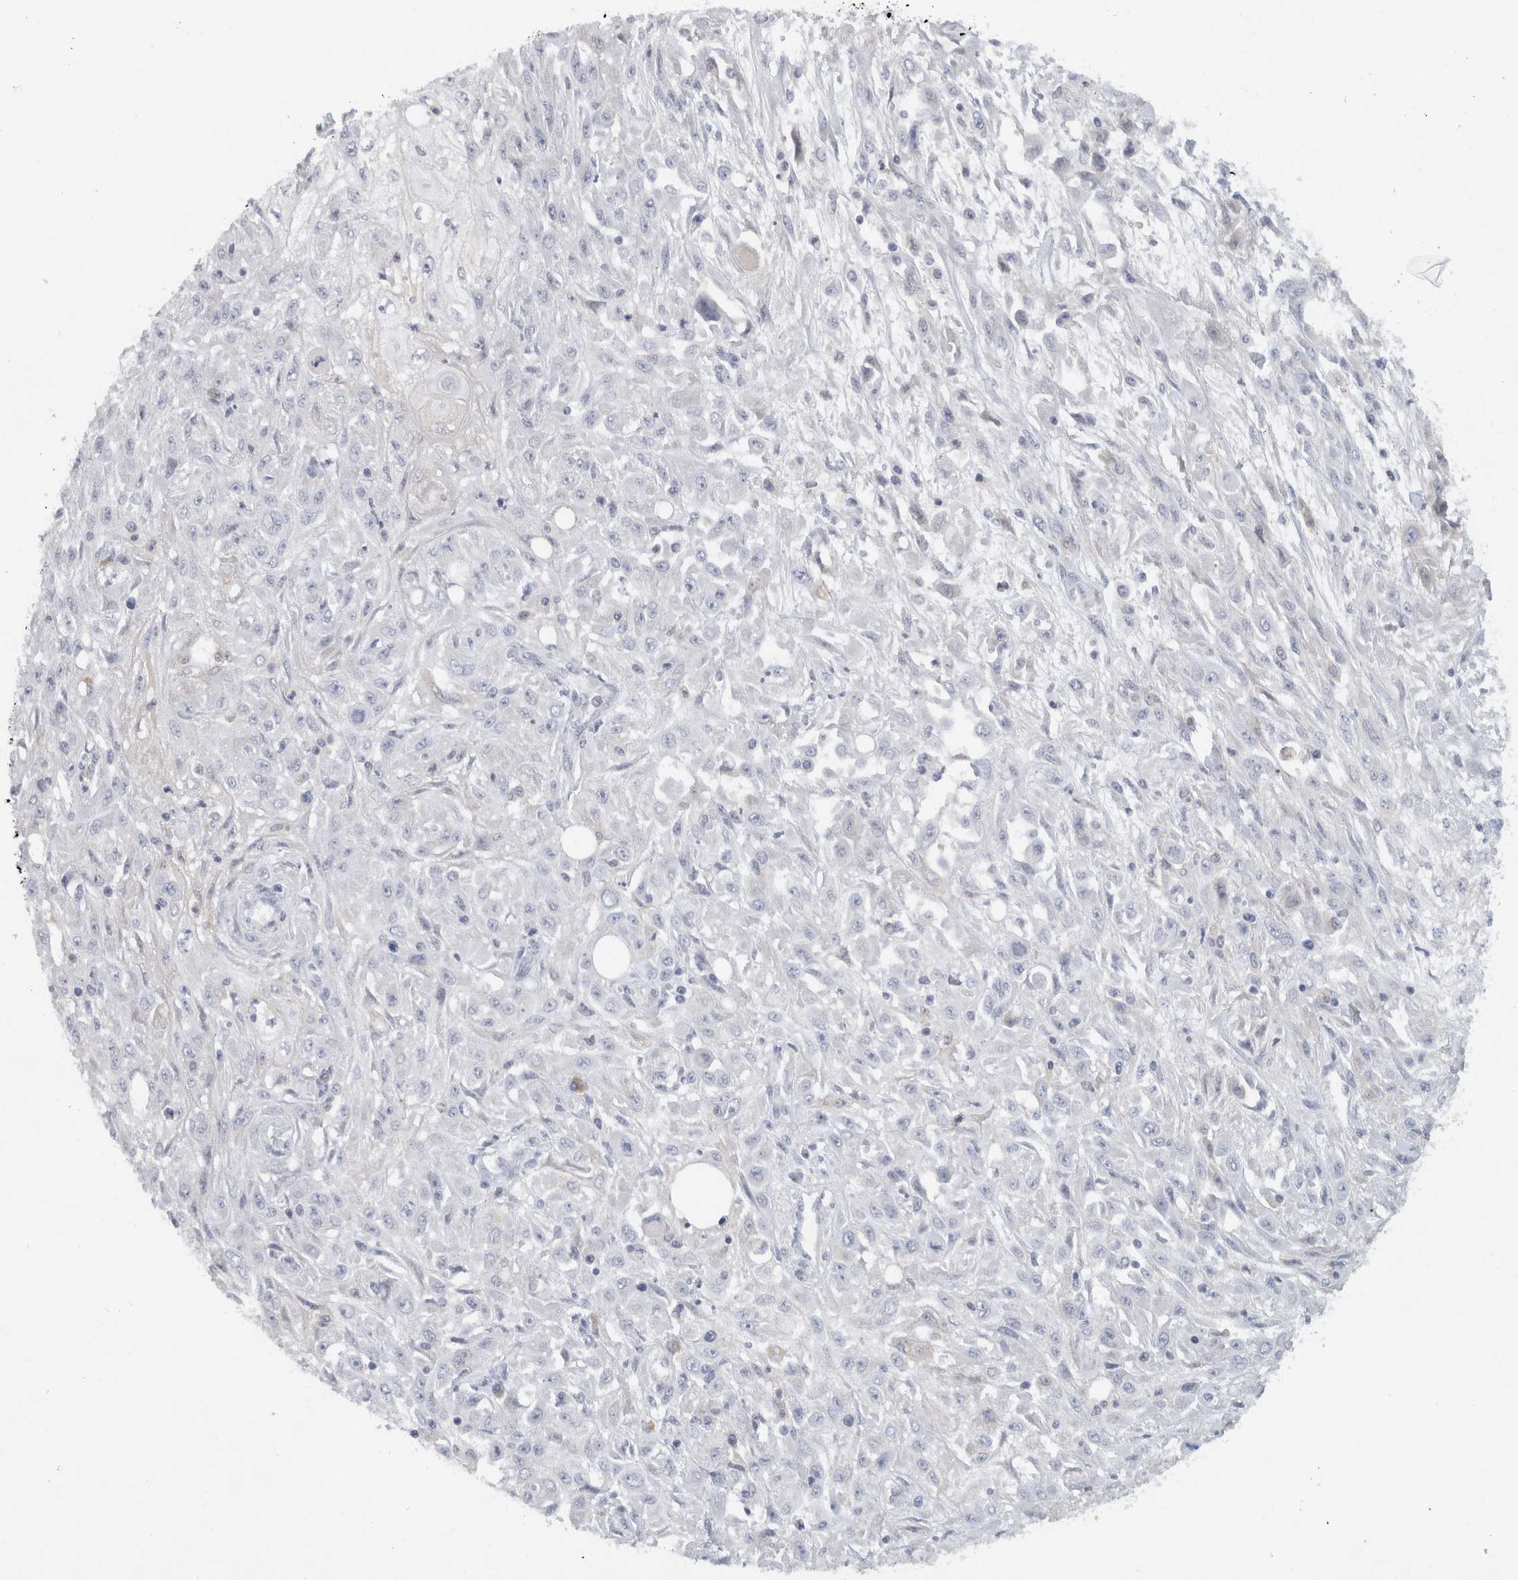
{"staining": {"intensity": "negative", "quantity": "none", "location": "none"}, "tissue": "skin cancer", "cell_type": "Tumor cells", "image_type": "cancer", "snomed": [{"axis": "morphology", "description": "Squamous cell carcinoma, NOS"}, {"axis": "morphology", "description": "Squamous cell carcinoma, metastatic, NOS"}, {"axis": "topography", "description": "Skin"}, {"axis": "topography", "description": "Lymph node"}], "caption": "IHC photomicrograph of neoplastic tissue: skin cancer (metastatic squamous cell carcinoma) stained with DAB exhibits no significant protein expression in tumor cells.", "gene": "STK31", "patient": {"sex": "male", "age": 75}}